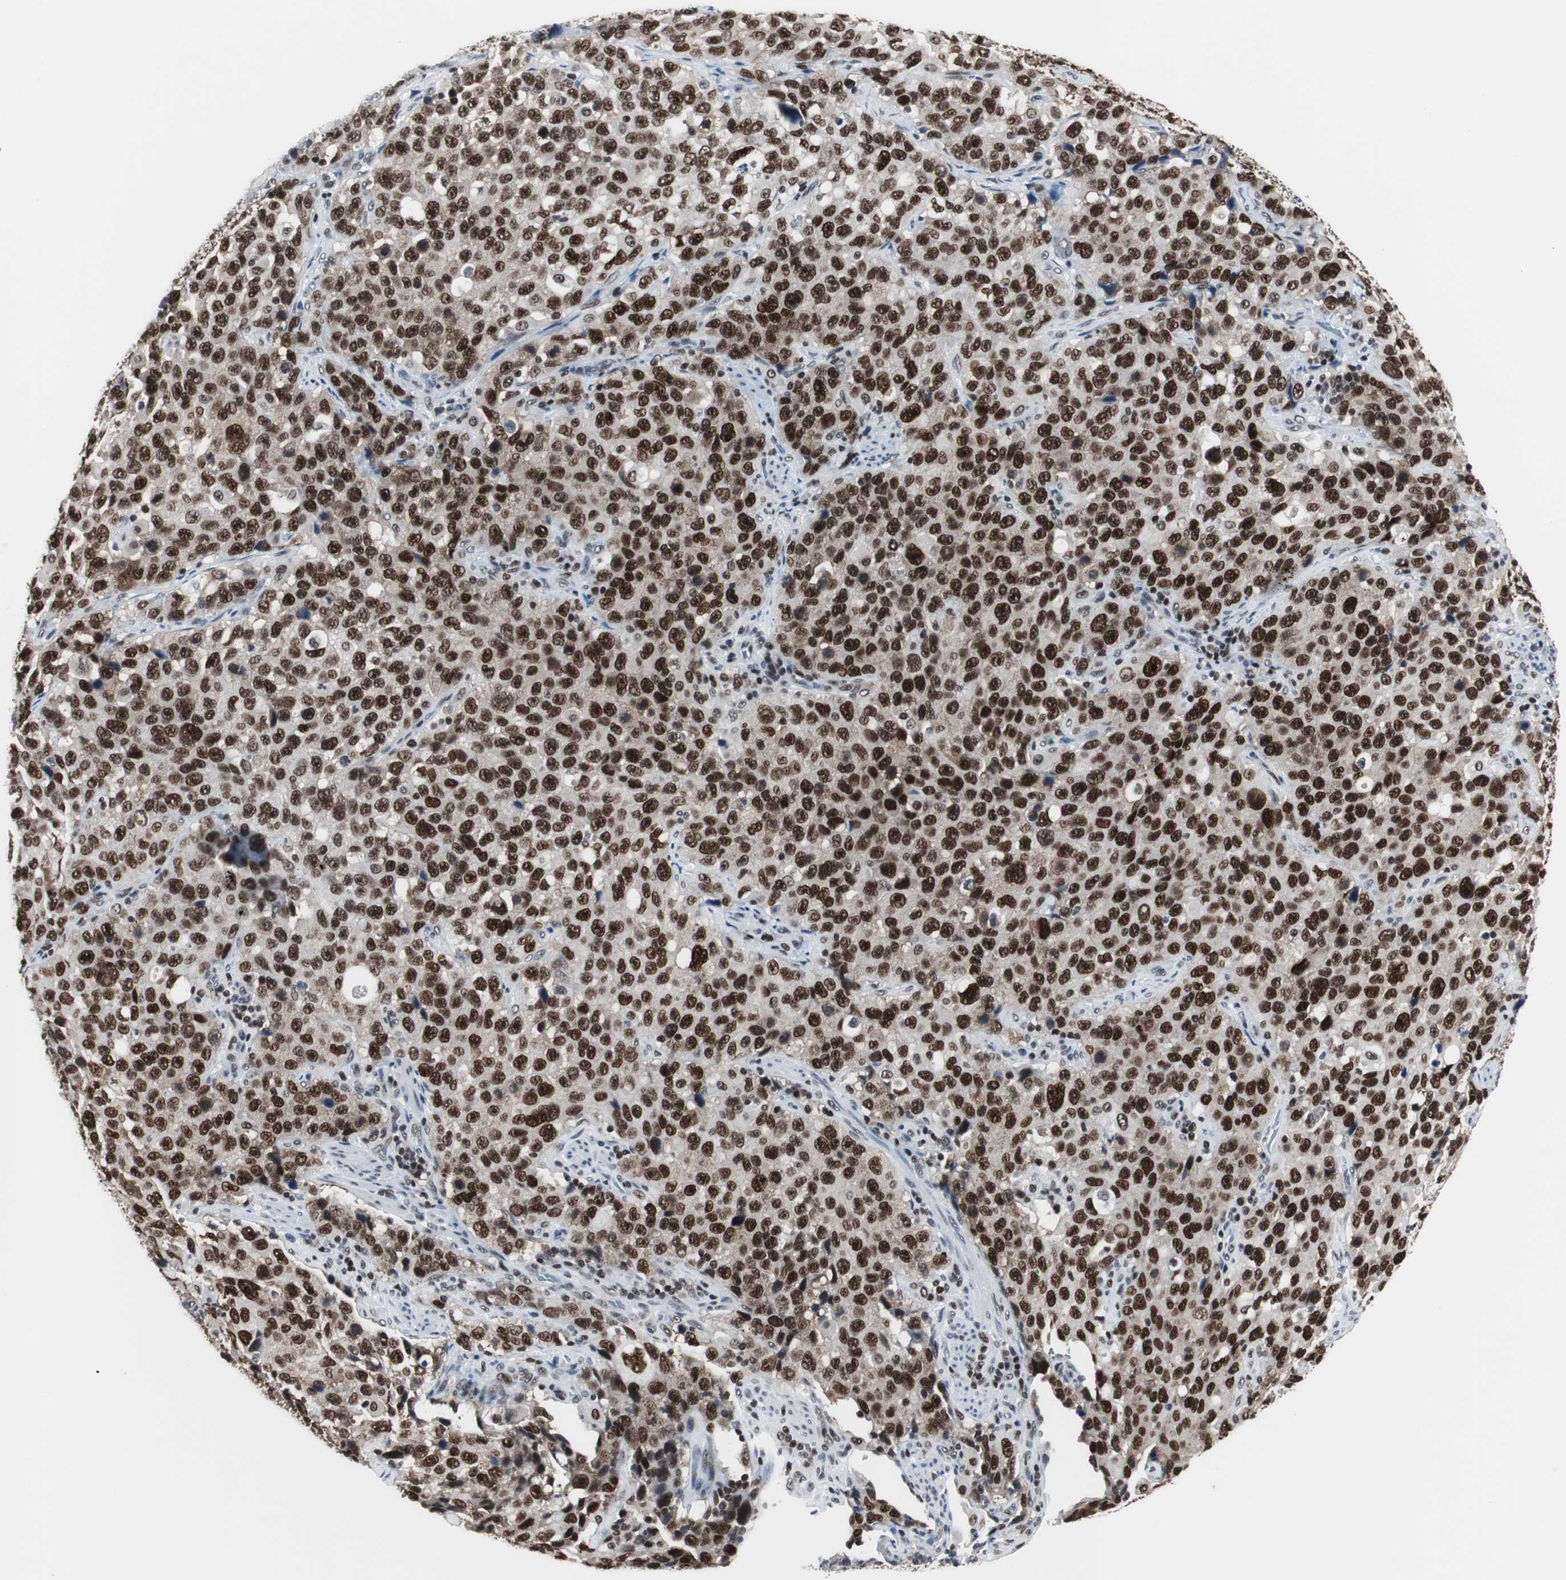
{"staining": {"intensity": "strong", "quantity": ">75%", "location": "nuclear"}, "tissue": "stomach cancer", "cell_type": "Tumor cells", "image_type": "cancer", "snomed": [{"axis": "morphology", "description": "Normal tissue, NOS"}, {"axis": "morphology", "description": "Adenocarcinoma, NOS"}, {"axis": "topography", "description": "Stomach"}], "caption": "Immunohistochemistry (IHC) histopathology image of neoplastic tissue: stomach cancer stained using IHC displays high levels of strong protein expression localized specifically in the nuclear of tumor cells, appearing as a nuclear brown color.", "gene": "RAD9A", "patient": {"sex": "male", "age": 48}}